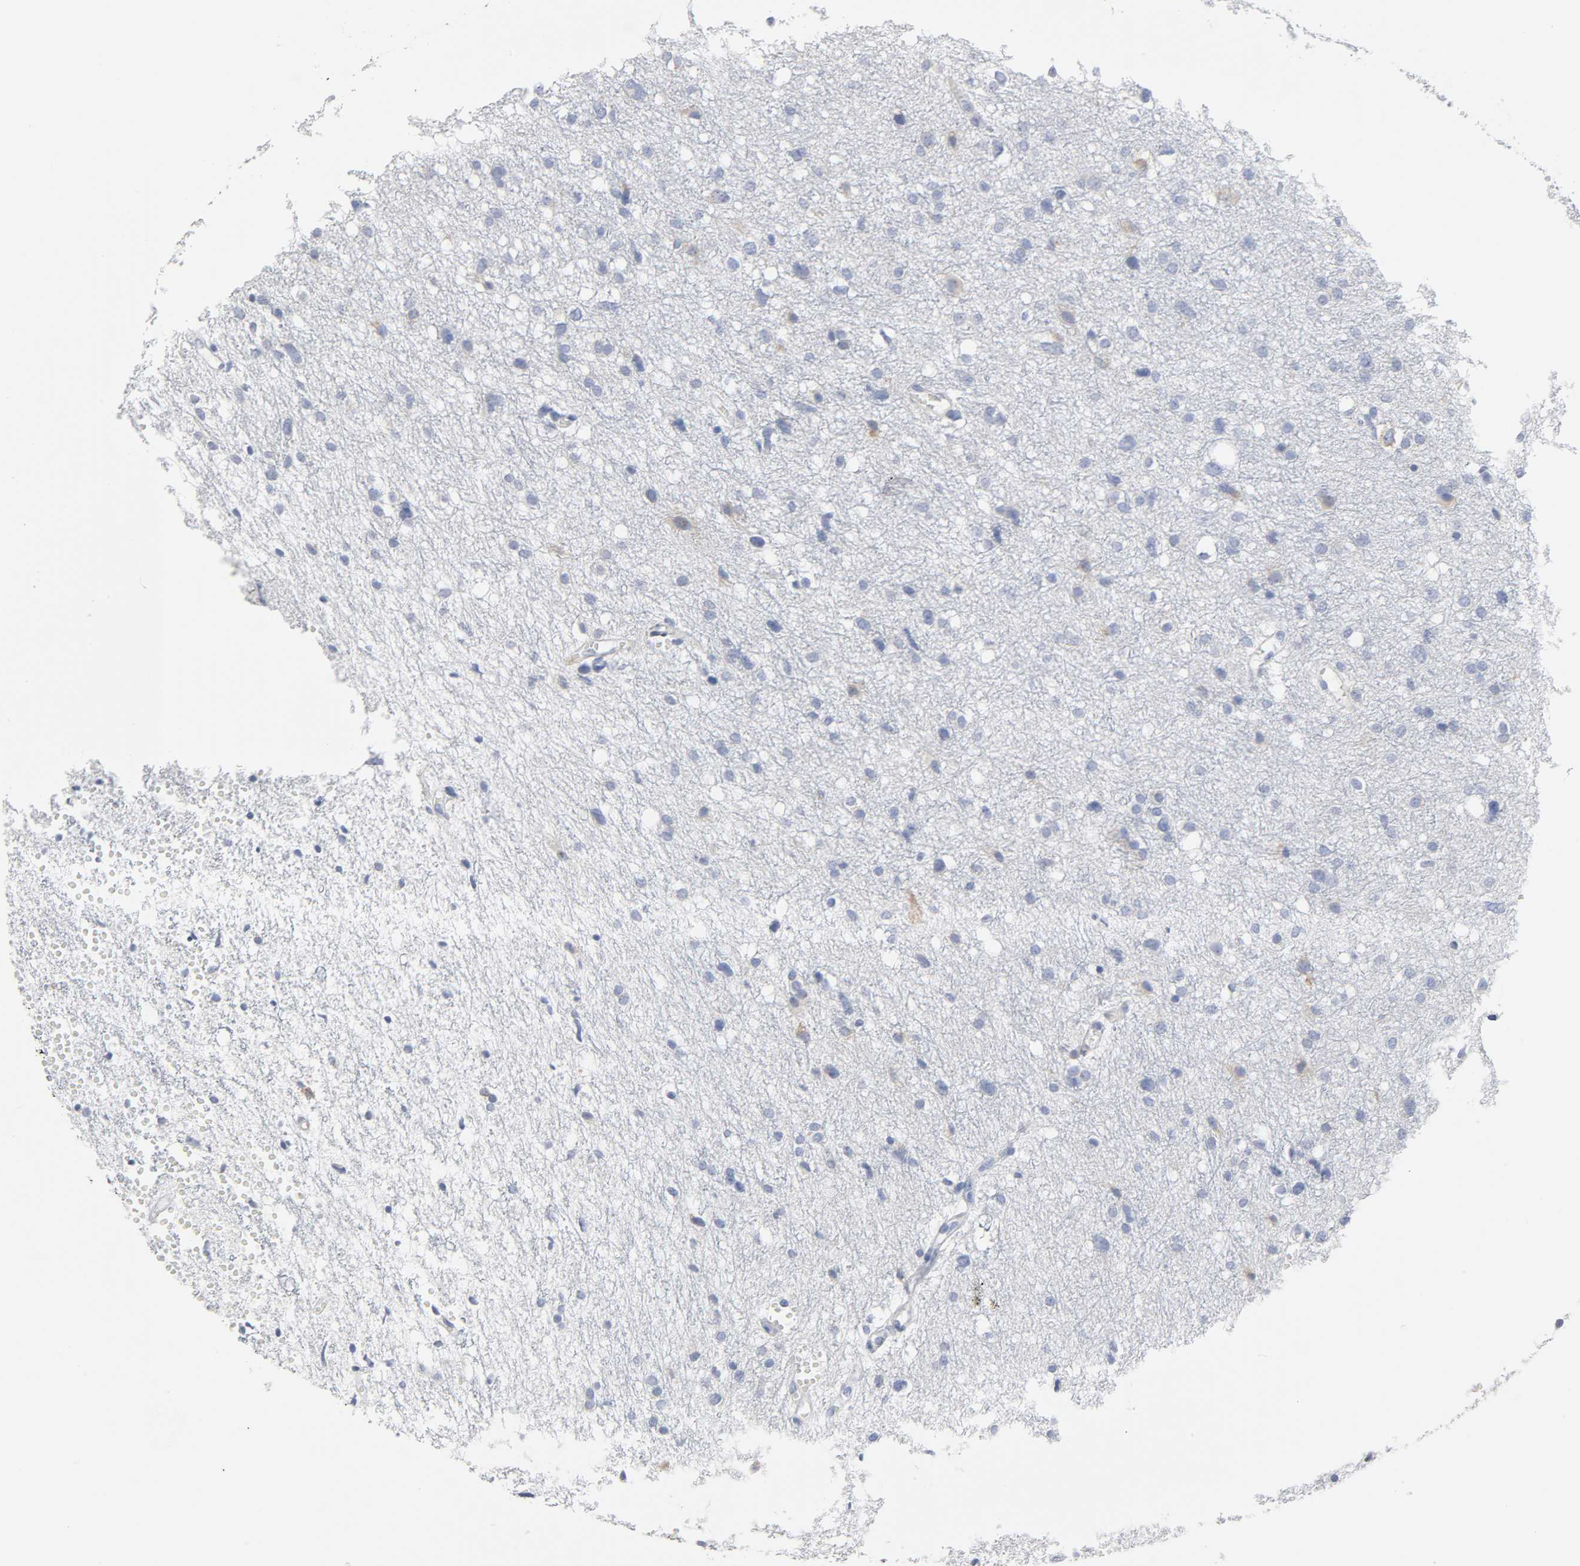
{"staining": {"intensity": "negative", "quantity": "none", "location": "none"}, "tissue": "glioma", "cell_type": "Tumor cells", "image_type": "cancer", "snomed": [{"axis": "morphology", "description": "Glioma, malignant, High grade"}, {"axis": "topography", "description": "Brain"}], "caption": "A photomicrograph of human high-grade glioma (malignant) is negative for staining in tumor cells. Brightfield microscopy of immunohistochemistry (IHC) stained with DAB (3,3'-diaminobenzidine) (brown) and hematoxylin (blue), captured at high magnification.", "gene": "REL", "patient": {"sex": "female", "age": 59}}